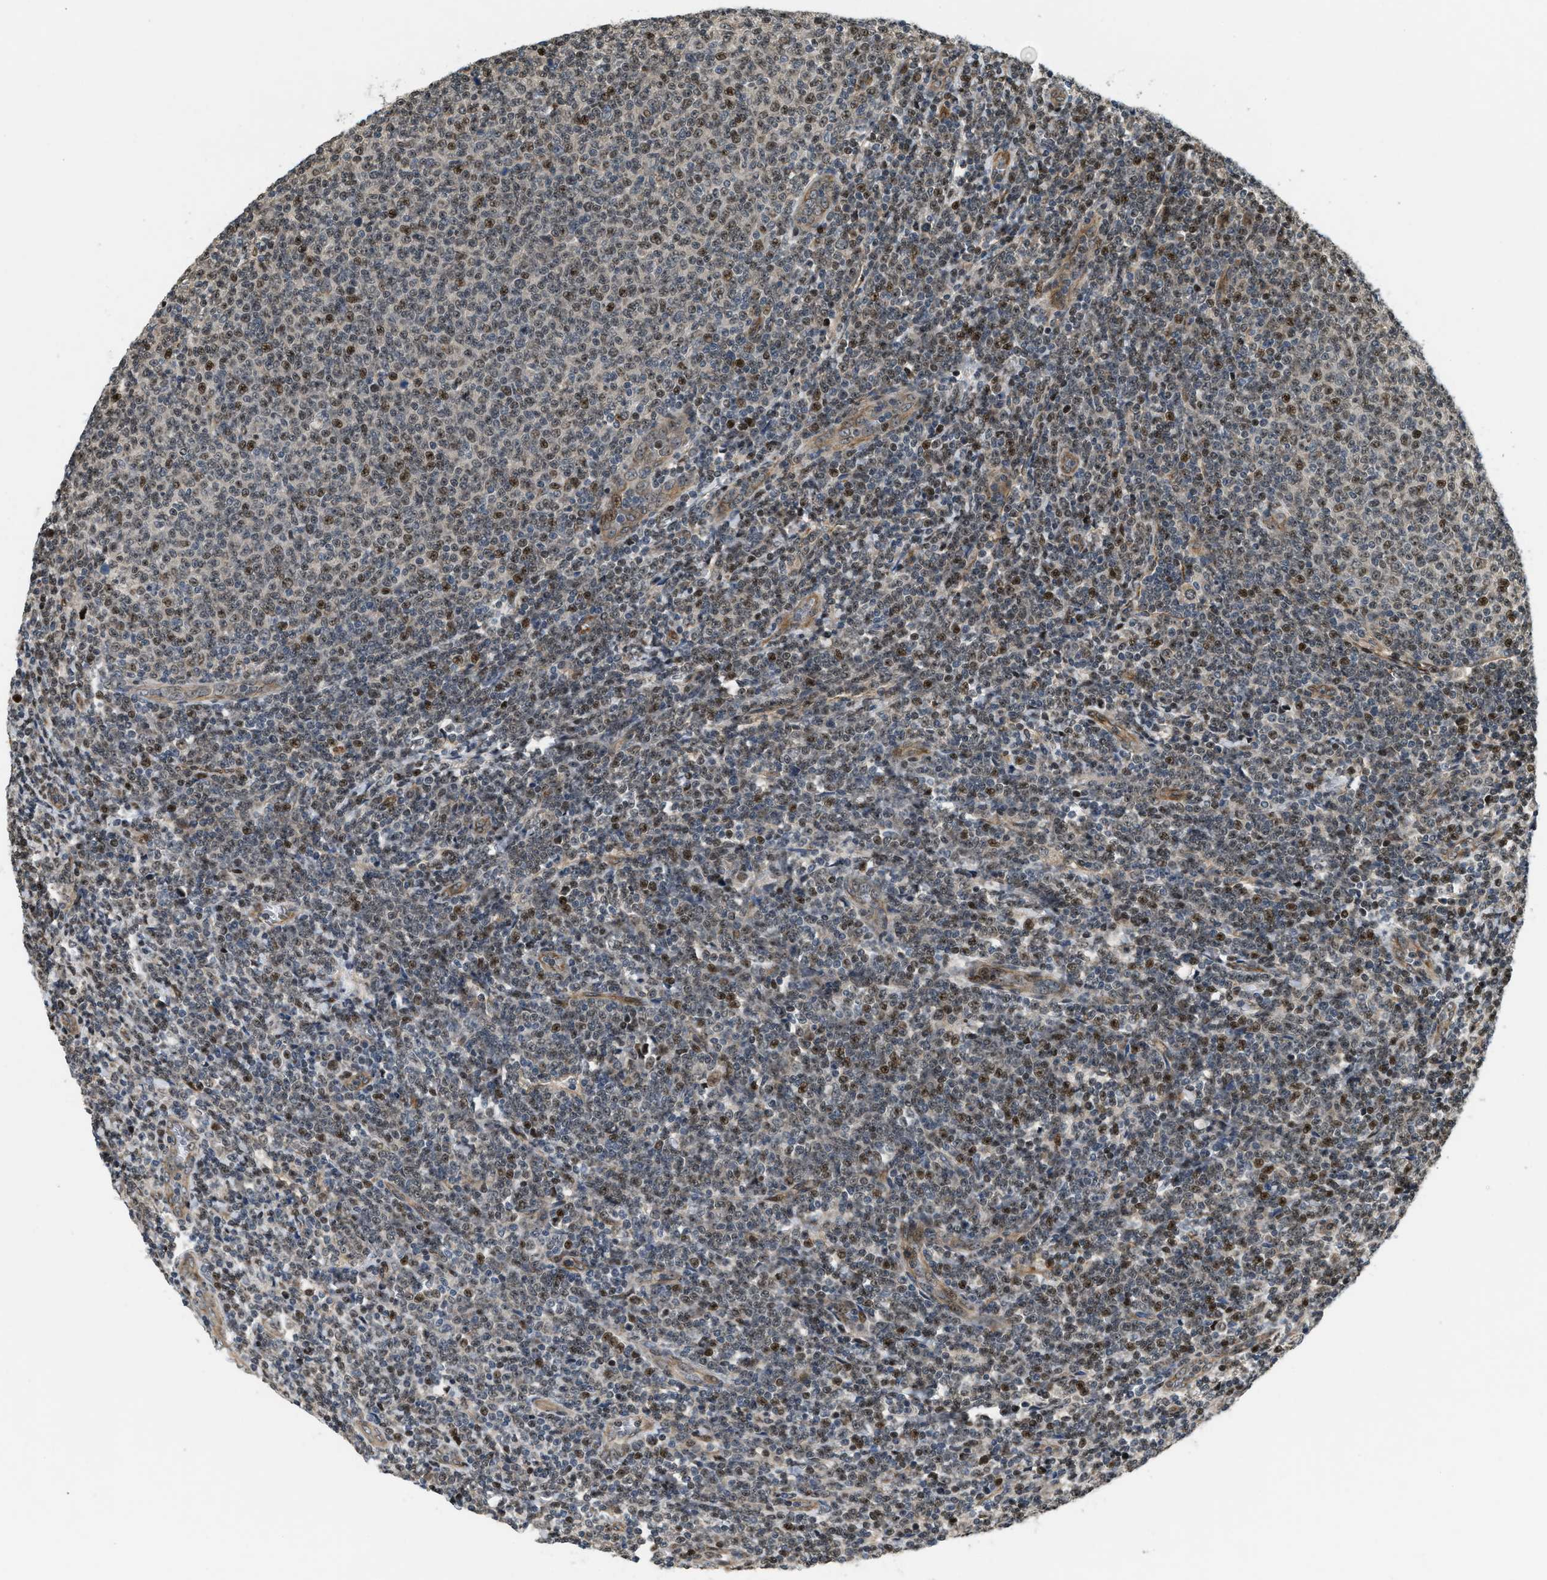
{"staining": {"intensity": "moderate", "quantity": "25%-75%", "location": "nuclear"}, "tissue": "lymphoma", "cell_type": "Tumor cells", "image_type": "cancer", "snomed": [{"axis": "morphology", "description": "Malignant lymphoma, non-Hodgkin's type, Low grade"}, {"axis": "topography", "description": "Lymph node"}], "caption": "Immunohistochemical staining of malignant lymphoma, non-Hodgkin's type (low-grade) demonstrates moderate nuclear protein positivity in about 25%-75% of tumor cells. The protein is stained brown, and the nuclei are stained in blue (DAB (3,3'-diaminobenzidine) IHC with brightfield microscopy, high magnification).", "gene": "LTA4H", "patient": {"sex": "male", "age": 66}}